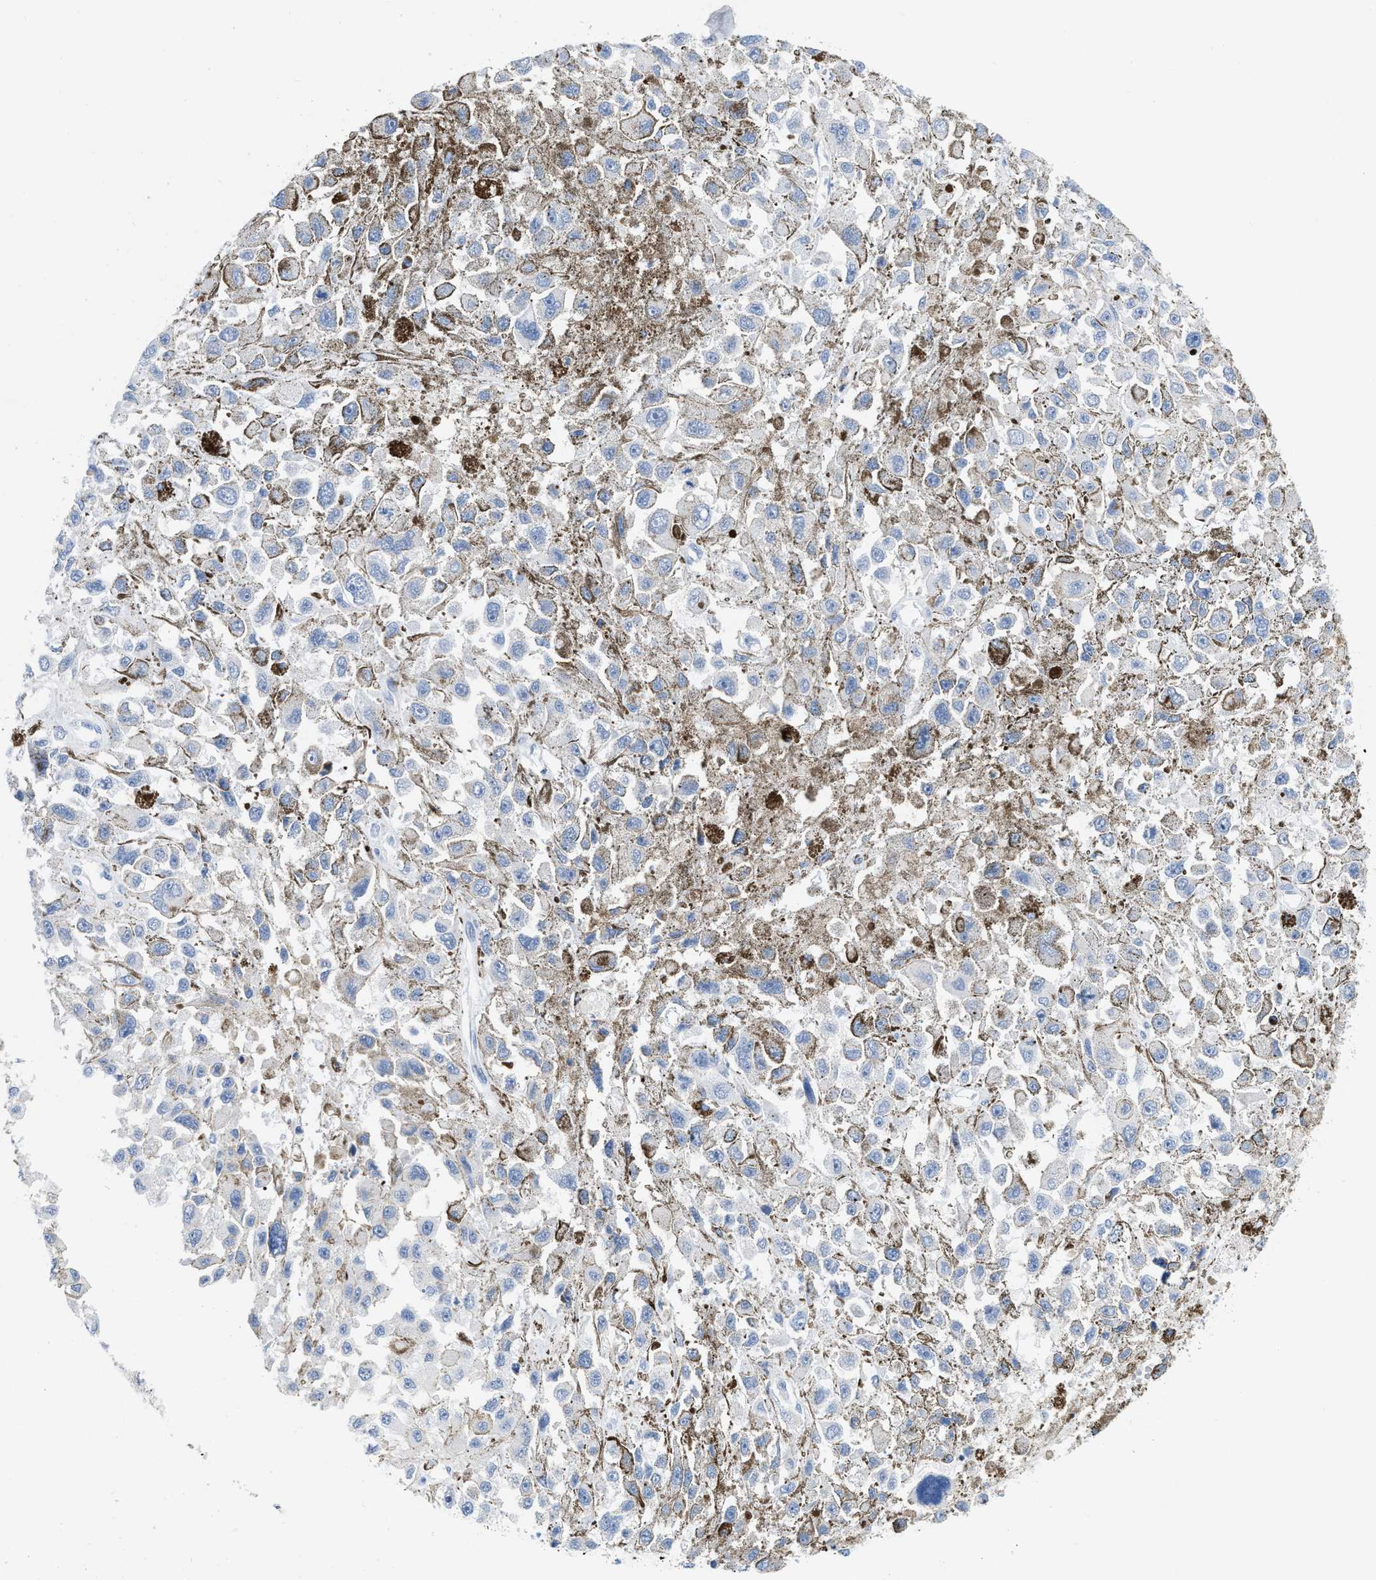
{"staining": {"intensity": "negative", "quantity": "none", "location": "none"}, "tissue": "melanoma", "cell_type": "Tumor cells", "image_type": "cancer", "snomed": [{"axis": "morphology", "description": "Malignant melanoma, Metastatic site"}, {"axis": "topography", "description": "Lymph node"}], "caption": "This is a photomicrograph of IHC staining of melanoma, which shows no staining in tumor cells.", "gene": "CR1", "patient": {"sex": "male", "age": 59}}